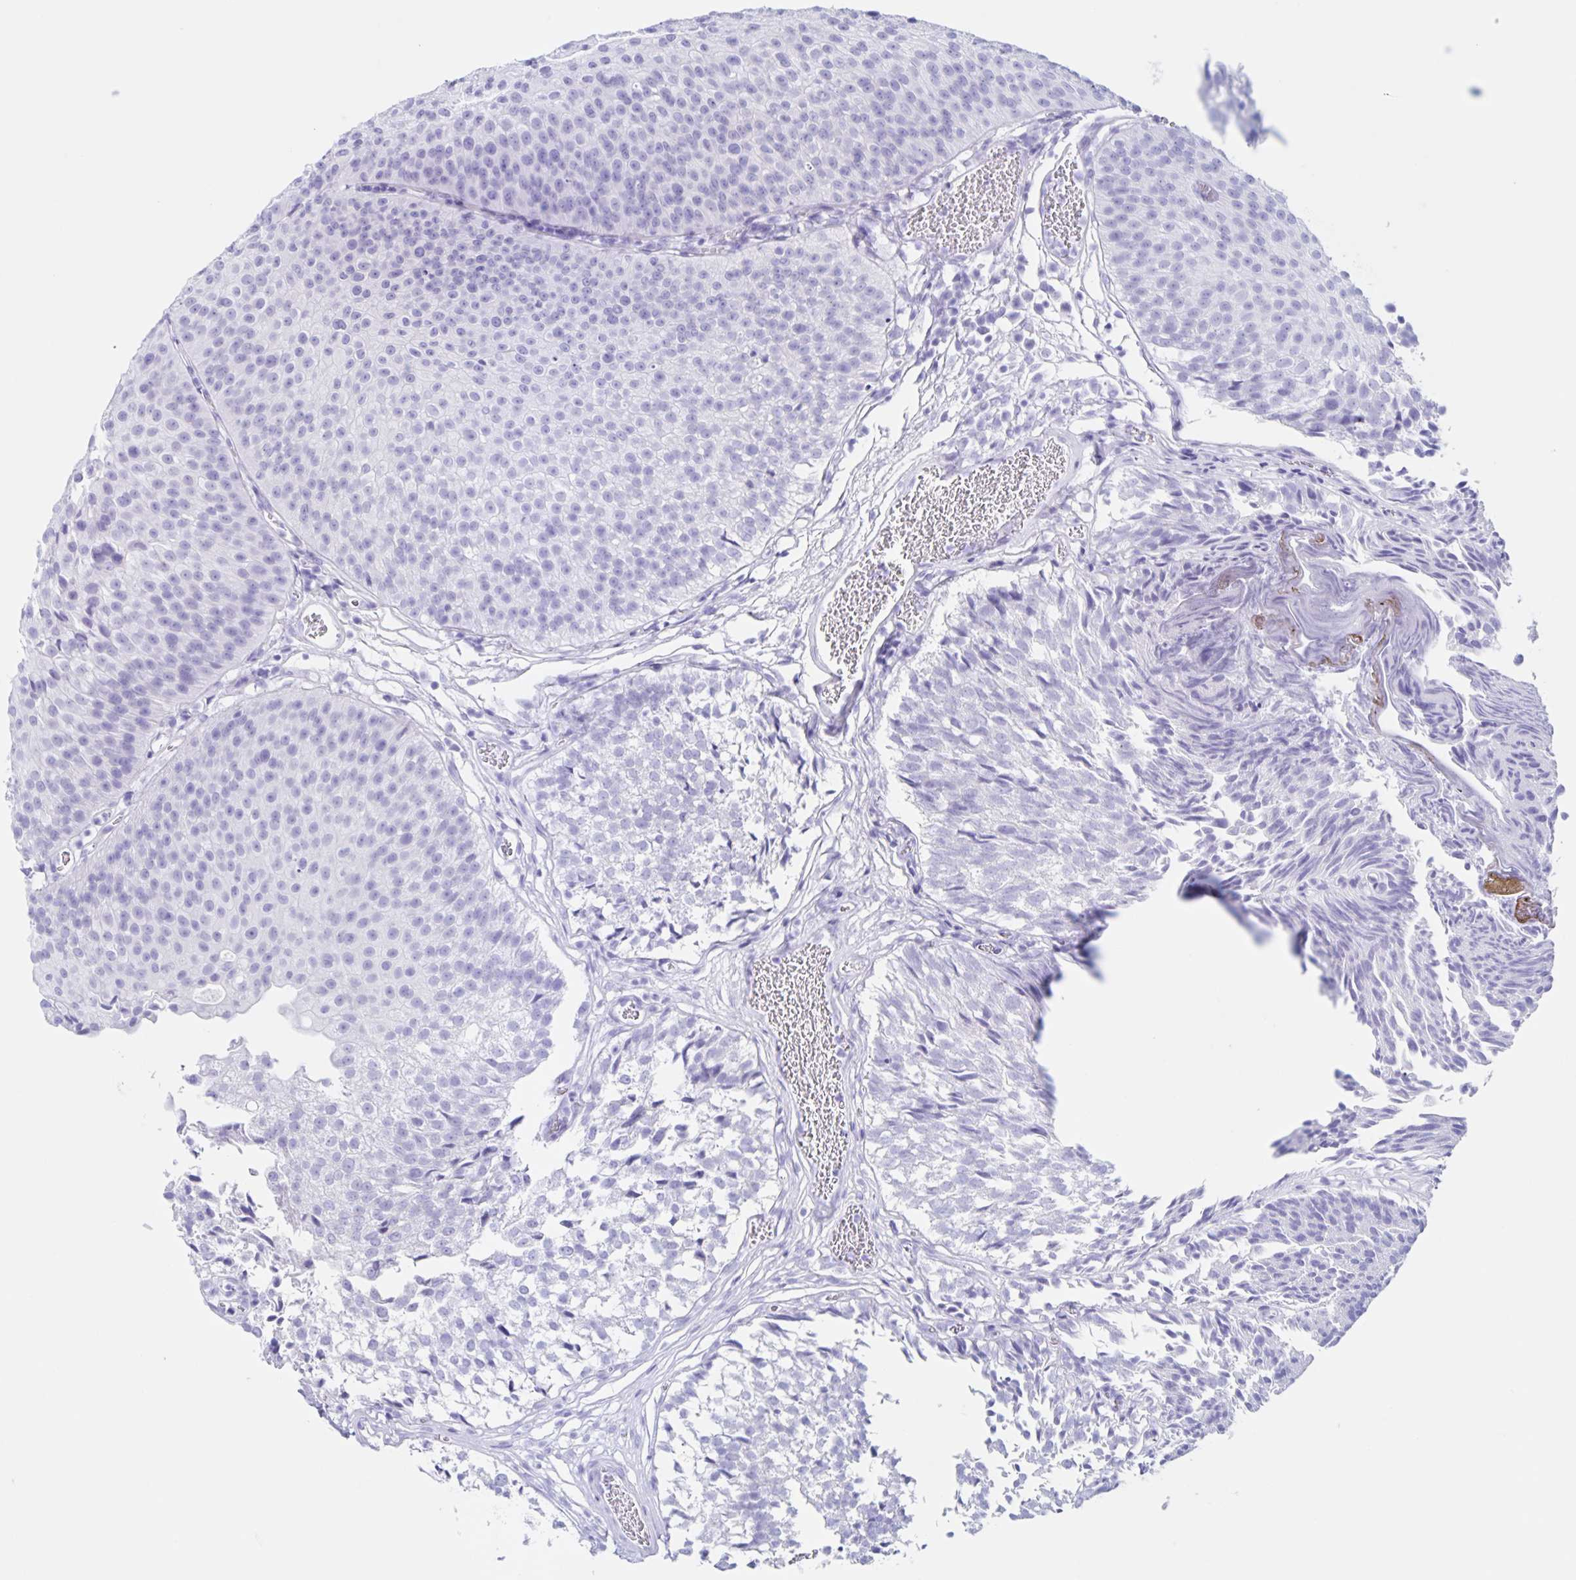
{"staining": {"intensity": "negative", "quantity": "none", "location": "none"}, "tissue": "urothelial cancer", "cell_type": "Tumor cells", "image_type": "cancer", "snomed": [{"axis": "morphology", "description": "Urothelial carcinoma, Low grade"}, {"axis": "topography", "description": "Urinary bladder"}], "caption": "DAB (3,3'-diaminobenzidine) immunohistochemical staining of low-grade urothelial carcinoma reveals no significant expression in tumor cells. Nuclei are stained in blue.", "gene": "C12orf56", "patient": {"sex": "male", "age": 80}}